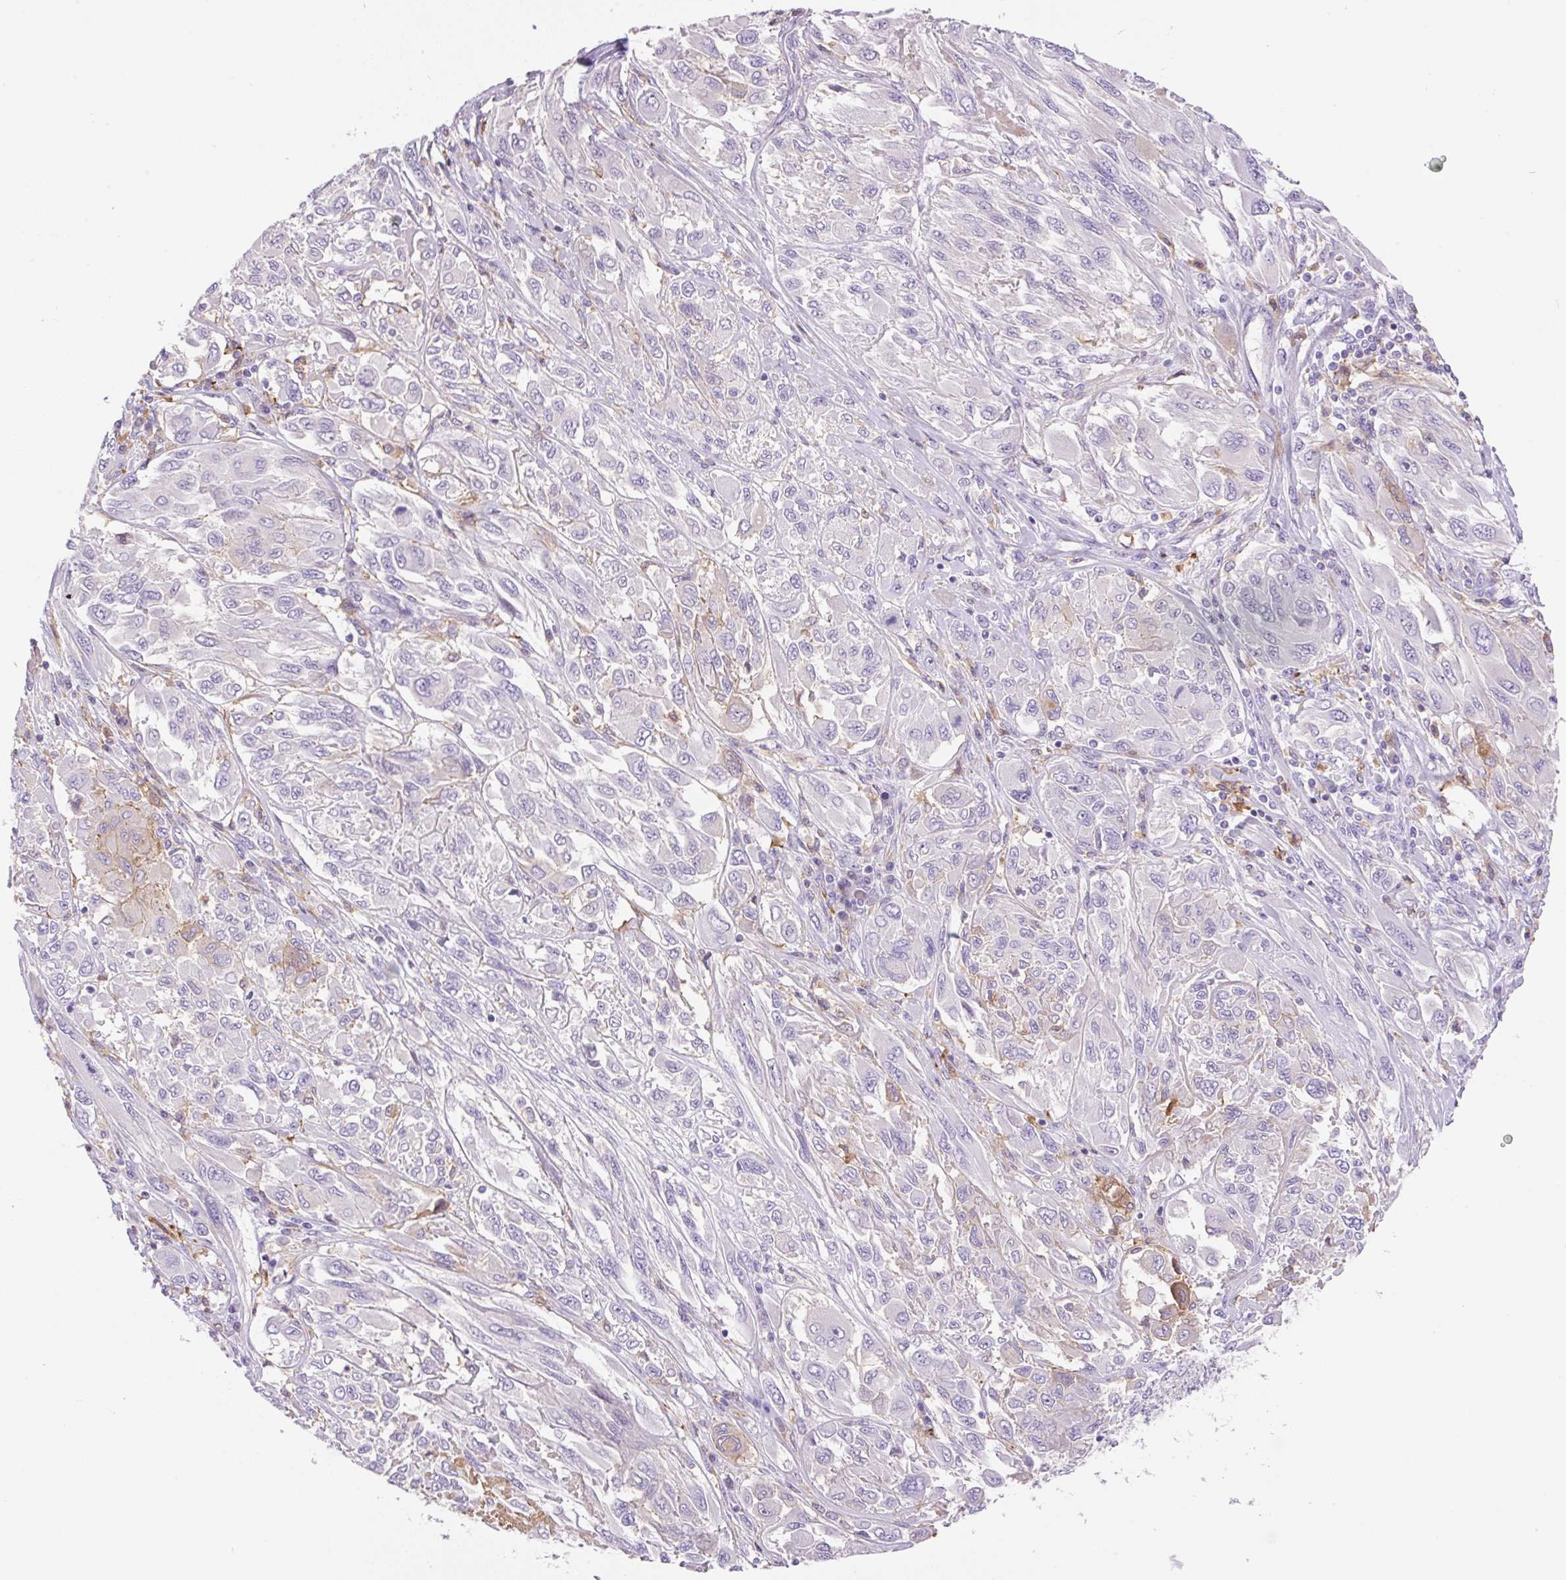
{"staining": {"intensity": "negative", "quantity": "none", "location": "none"}, "tissue": "melanoma", "cell_type": "Tumor cells", "image_type": "cancer", "snomed": [{"axis": "morphology", "description": "Malignant melanoma, NOS"}, {"axis": "topography", "description": "Skin"}], "caption": "Immunohistochemistry (IHC) photomicrograph of neoplastic tissue: human malignant melanoma stained with DAB (3,3'-diaminobenzidine) reveals no significant protein staining in tumor cells. (DAB (3,3'-diaminobenzidine) immunohistochemistry (IHC) with hematoxylin counter stain).", "gene": "TDRD15", "patient": {"sex": "female", "age": 91}}